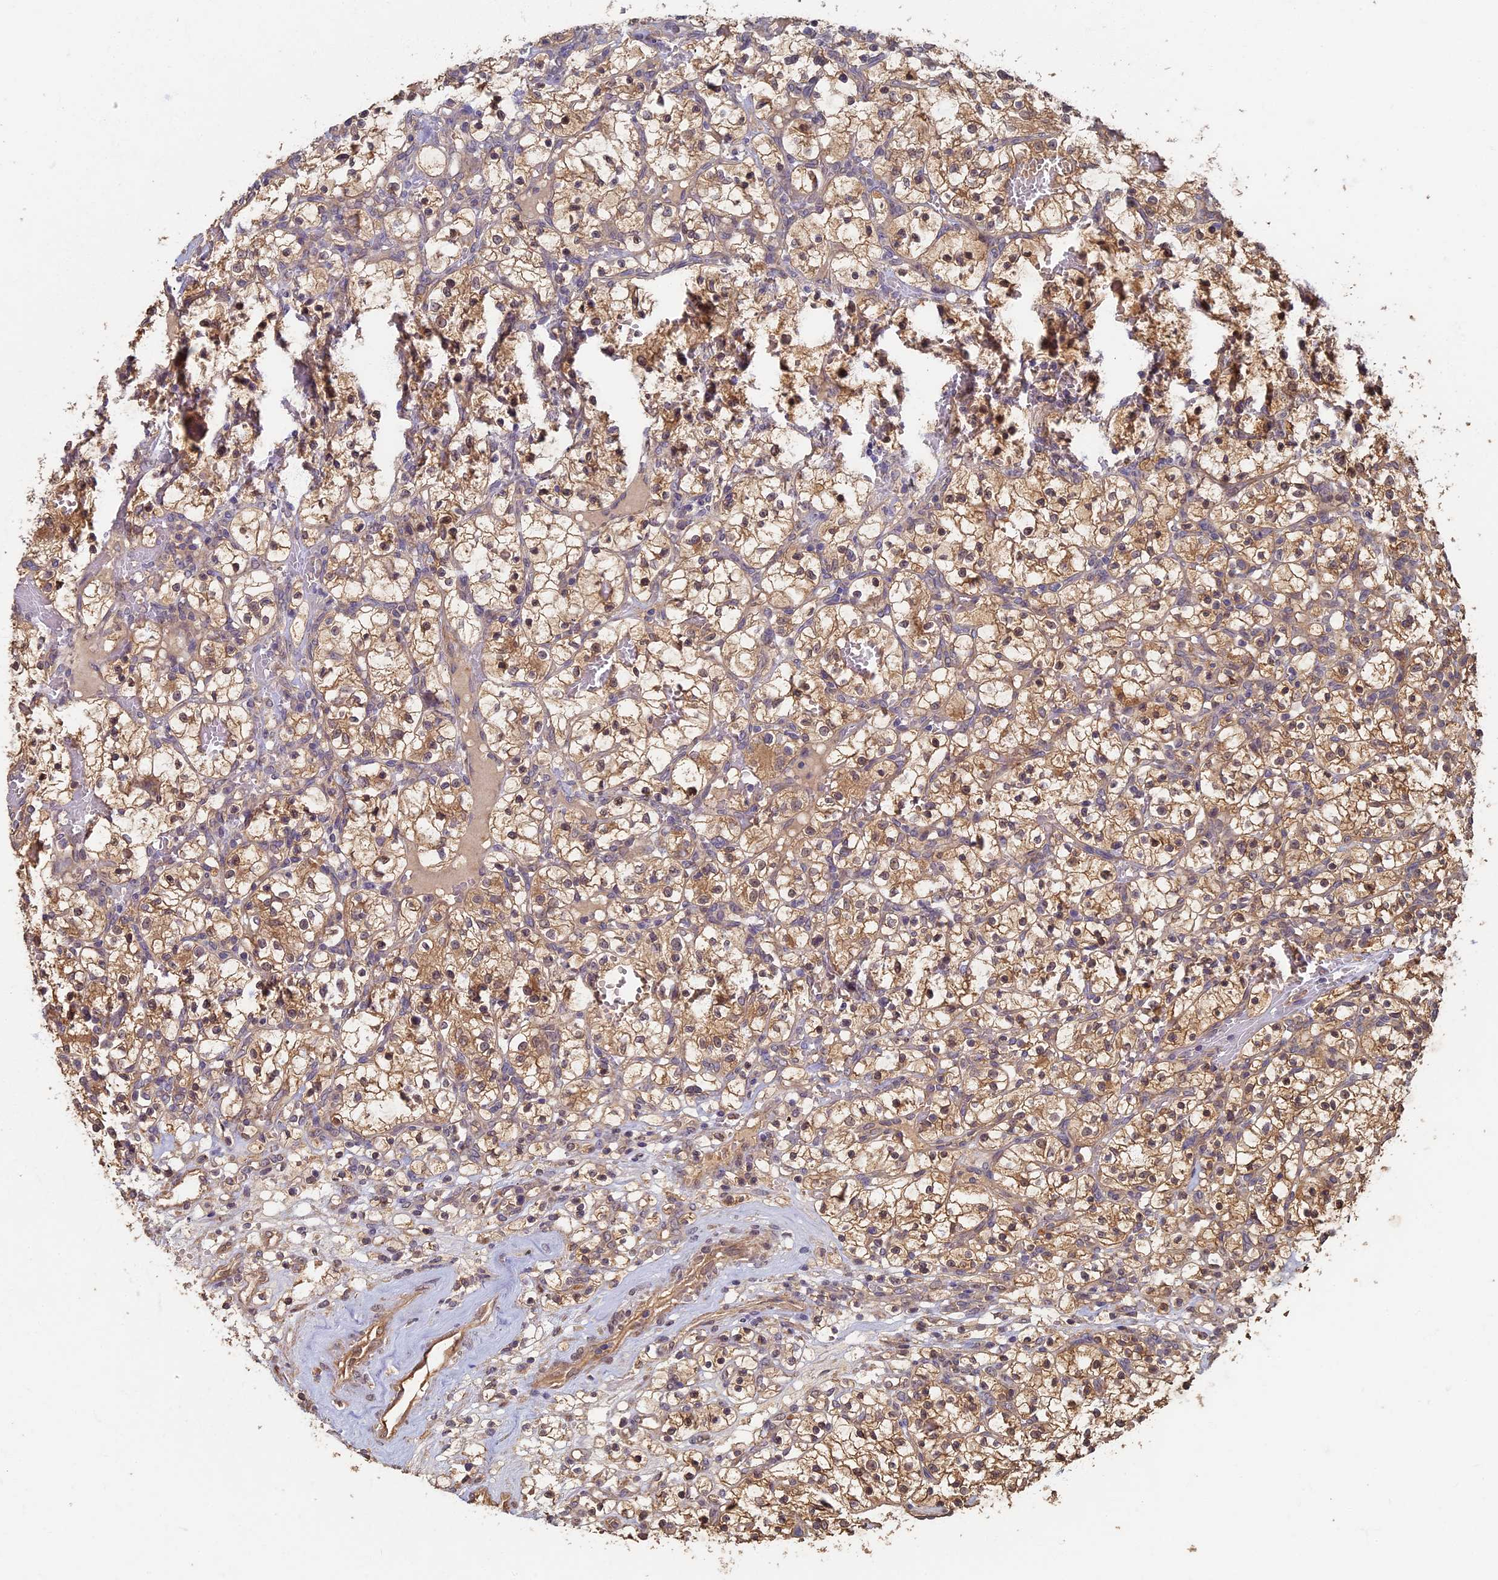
{"staining": {"intensity": "moderate", "quantity": ">75%", "location": "cytoplasmic/membranous,nuclear"}, "tissue": "renal cancer", "cell_type": "Tumor cells", "image_type": "cancer", "snomed": [{"axis": "morphology", "description": "Adenocarcinoma, NOS"}, {"axis": "topography", "description": "Kidney"}], "caption": "There is medium levels of moderate cytoplasmic/membranous and nuclear expression in tumor cells of renal adenocarcinoma, as demonstrated by immunohistochemical staining (brown color).", "gene": "RSPH3", "patient": {"sex": "female", "age": 57}}